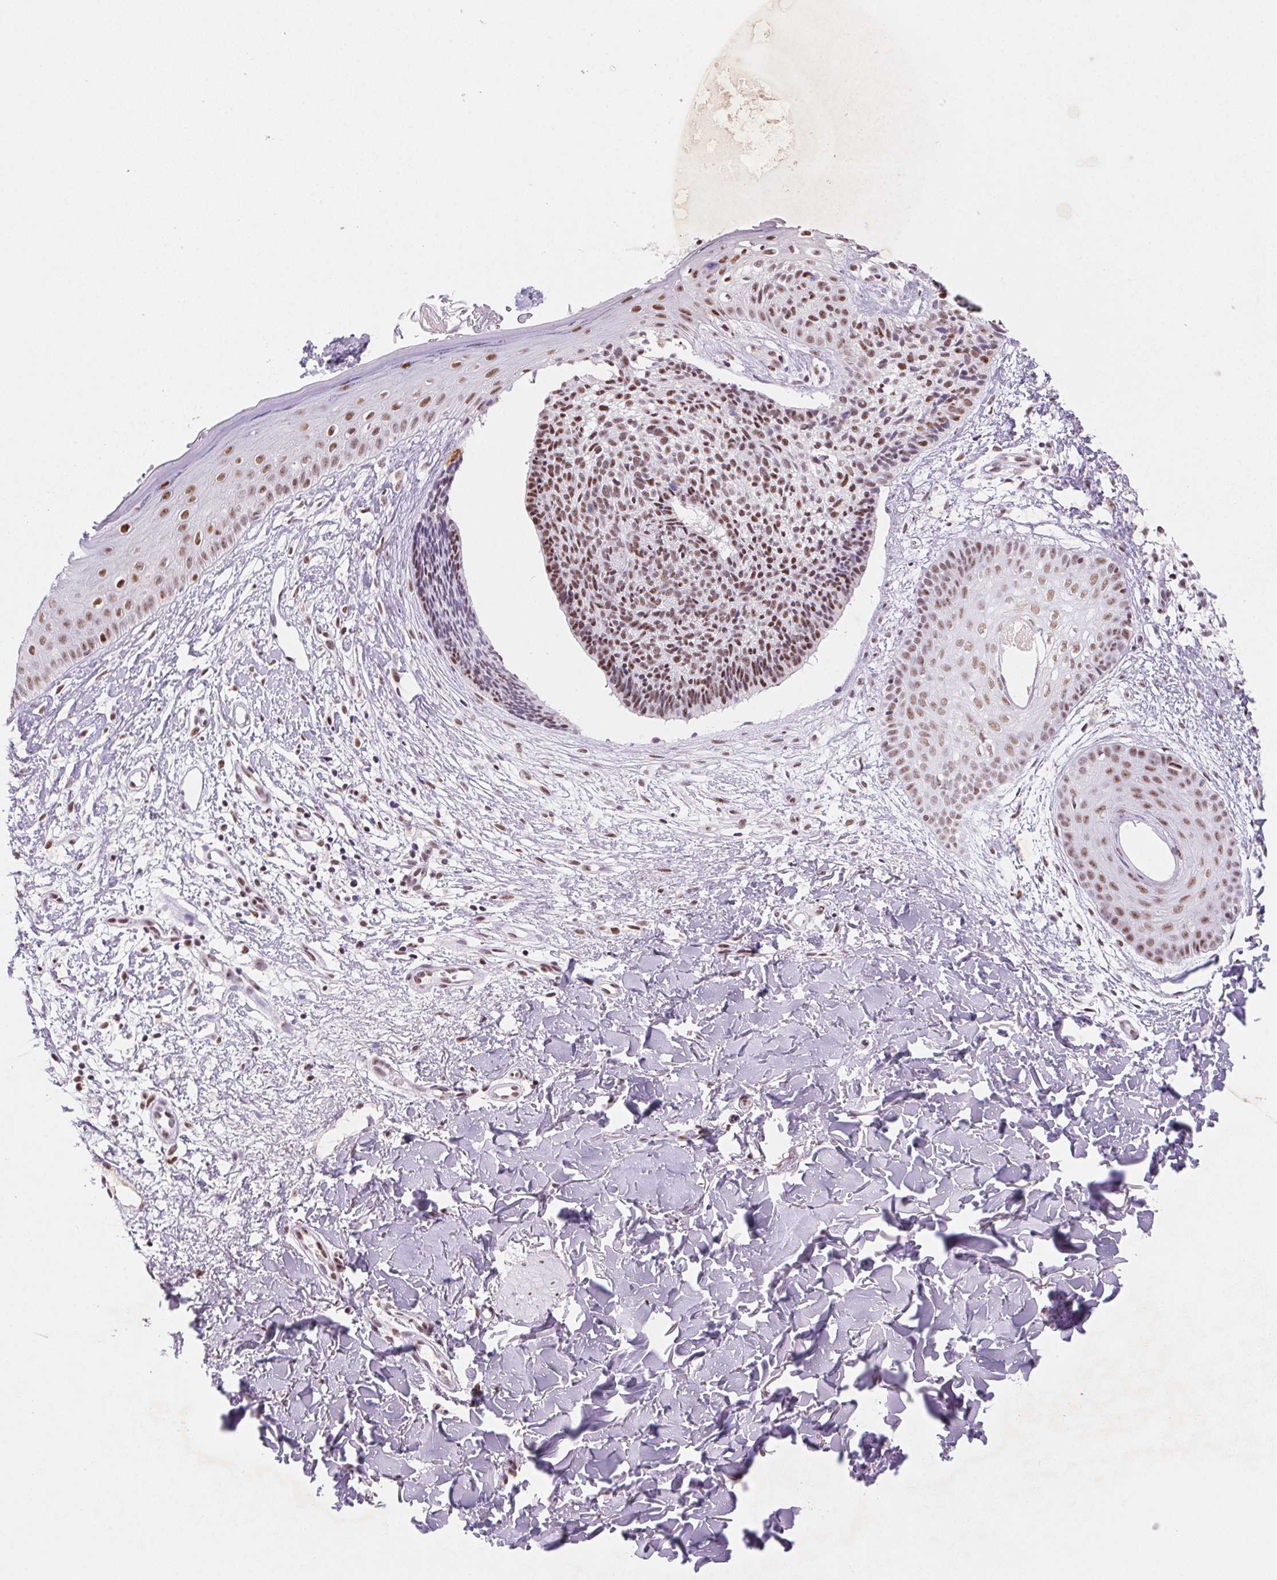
{"staining": {"intensity": "moderate", "quantity": ">75%", "location": "nuclear"}, "tissue": "skin cancer", "cell_type": "Tumor cells", "image_type": "cancer", "snomed": [{"axis": "morphology", "description": "Basal cell carcinoma"}, {"axis": "topography", "description": "Skin"}], "caption": "The immunohistochemical stain highlights moderate nuclear staining in tumor cells of skin basal cell carcinoma tissue.", "gene": "DPPA5", "patient": {"sex": "male", "age": 51}}